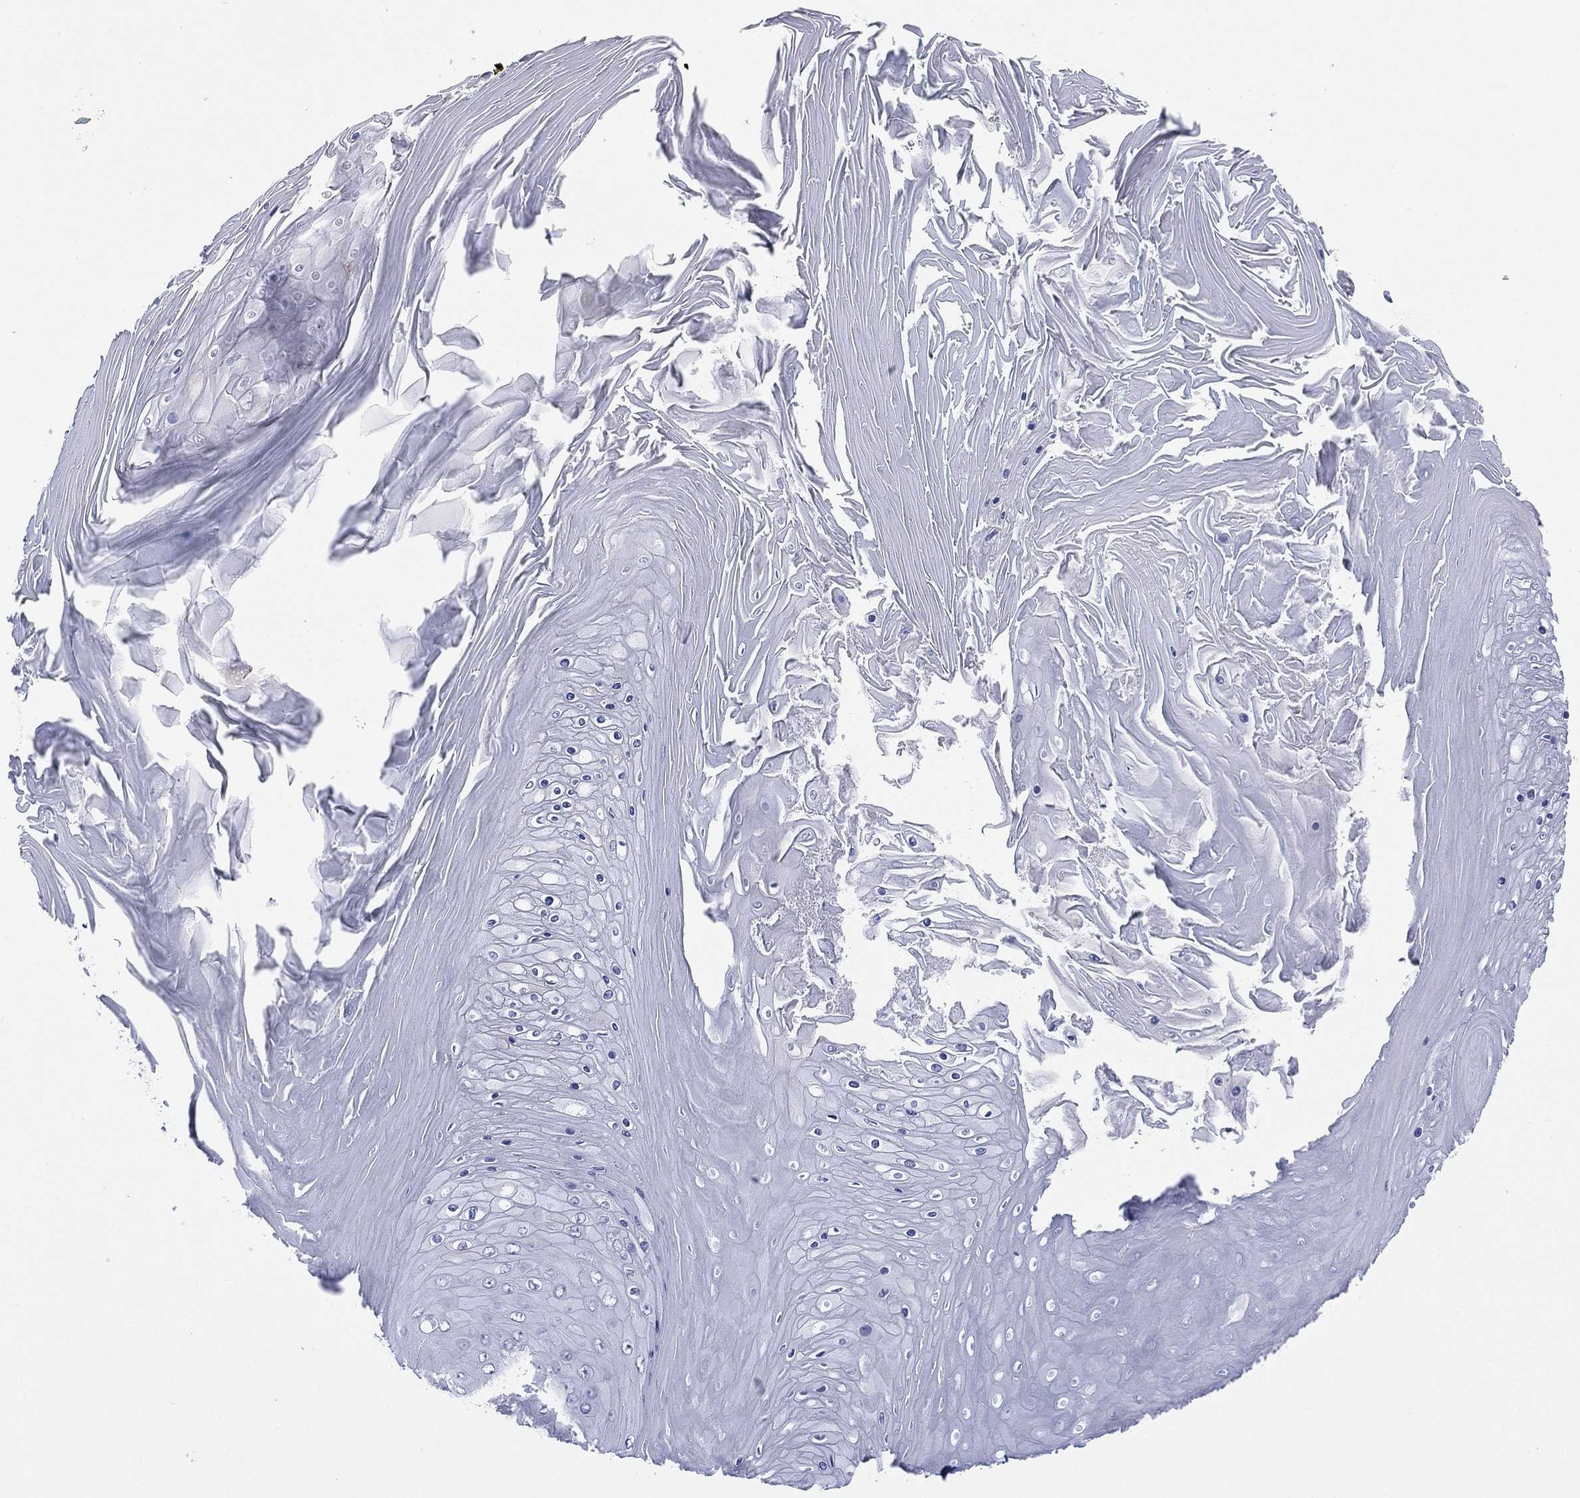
{"staining": {"intensity": "negative", "quantity": "none", "location": "none"}, "tissue": "skin cancer", "cell_type": "Tumor cells", "image_type": "cancer", "snomed": [{"axis": "morphology", "description": "Squamous cell carcinoma, NOS"}, {"axis": "topography", "description": "Skin"}], "caption": "Micrograph shows no significant protein positivity in tumor cells of skin squamous cell carcinoma. (IHC, brightfield microscopy, high magnification).", "gene": "DDAH1", "patient": {"sex": "male", "age": 62}}